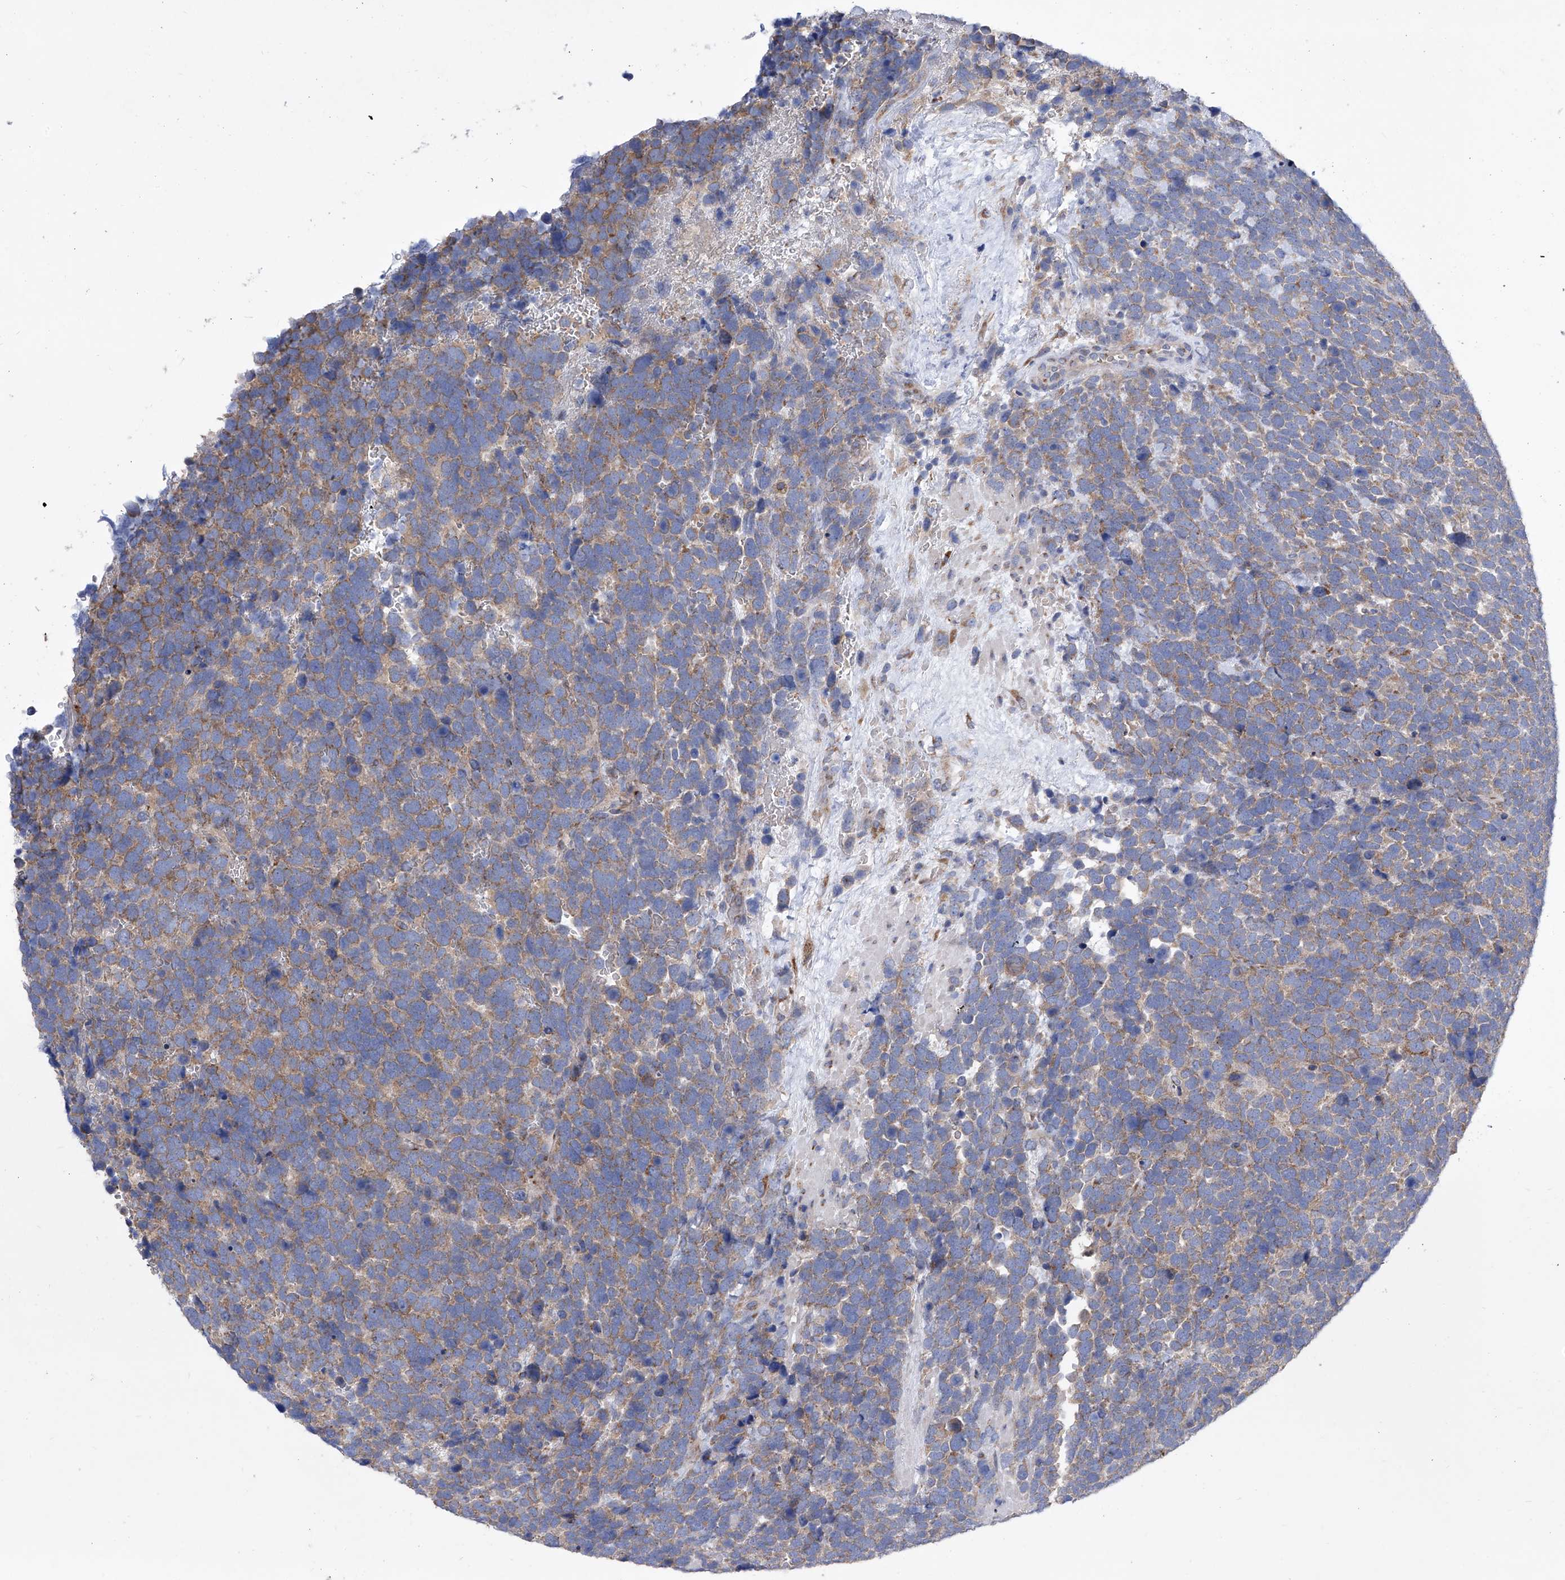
{"staining": {"intensity": "moderate", "quantity": ">75%", "location": "cytoplasmic/membranous"}, "tissue": "urothelial cancer", "cell_type": "Tumor cells", "image_type": "cancer", "snomed": [{"axis": "morphology", "description": "Urothelial carcinoma, High grade"}, {"axis": "topography", "description": "Urinary bladder"}], "caption": "This histopathology image exhibits IHC staining of human high-grade urothelial carcinoma, with medium moderate cytoplasmic/membranous expression in about >75% of tumor cells.", "gene": "TJAP1", "patient": {"sex": "female", "age": 82}}